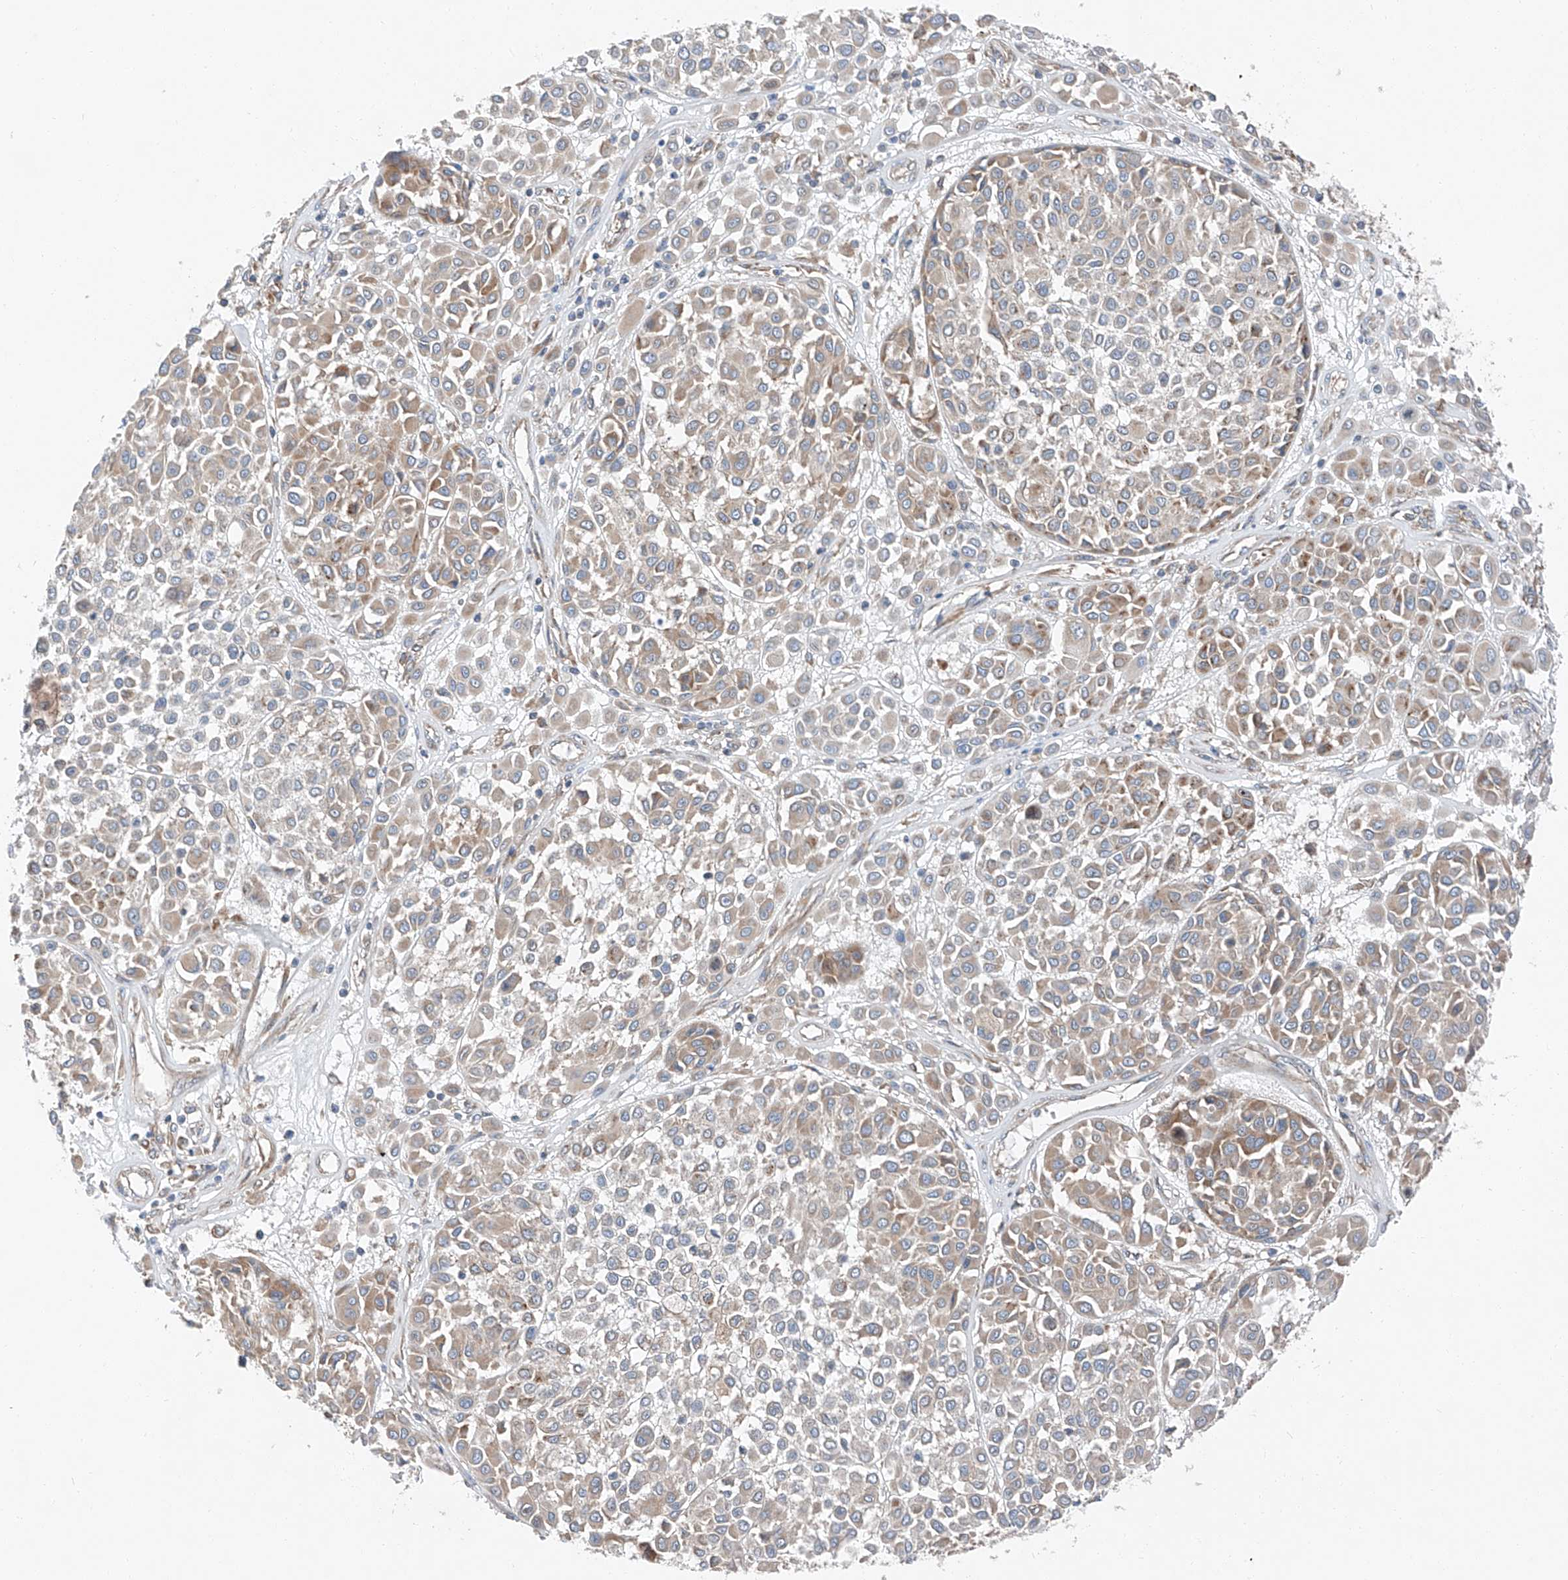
{"staining": {"intensity": "moderate", "quantity": "<25%", "location": "cytoplasmic/membranous"}, "tissue": "melanoma", "cell_type": "Tumor cells", "image_type": "cancer", "snomed": [{"axis": "morphology", "description": "Malignant melanoma, Metastatic site"}, {"axis": "topography", "description": "Soft tissue"}], "caption": "The photomicrograph reveals staining of melanoma, revealing moderate cytoplasmic/membranous protein expression (brown color) within tumor cells.", "gene": "ZC3H15", "patient": {"sex": "male", "age": 41}}